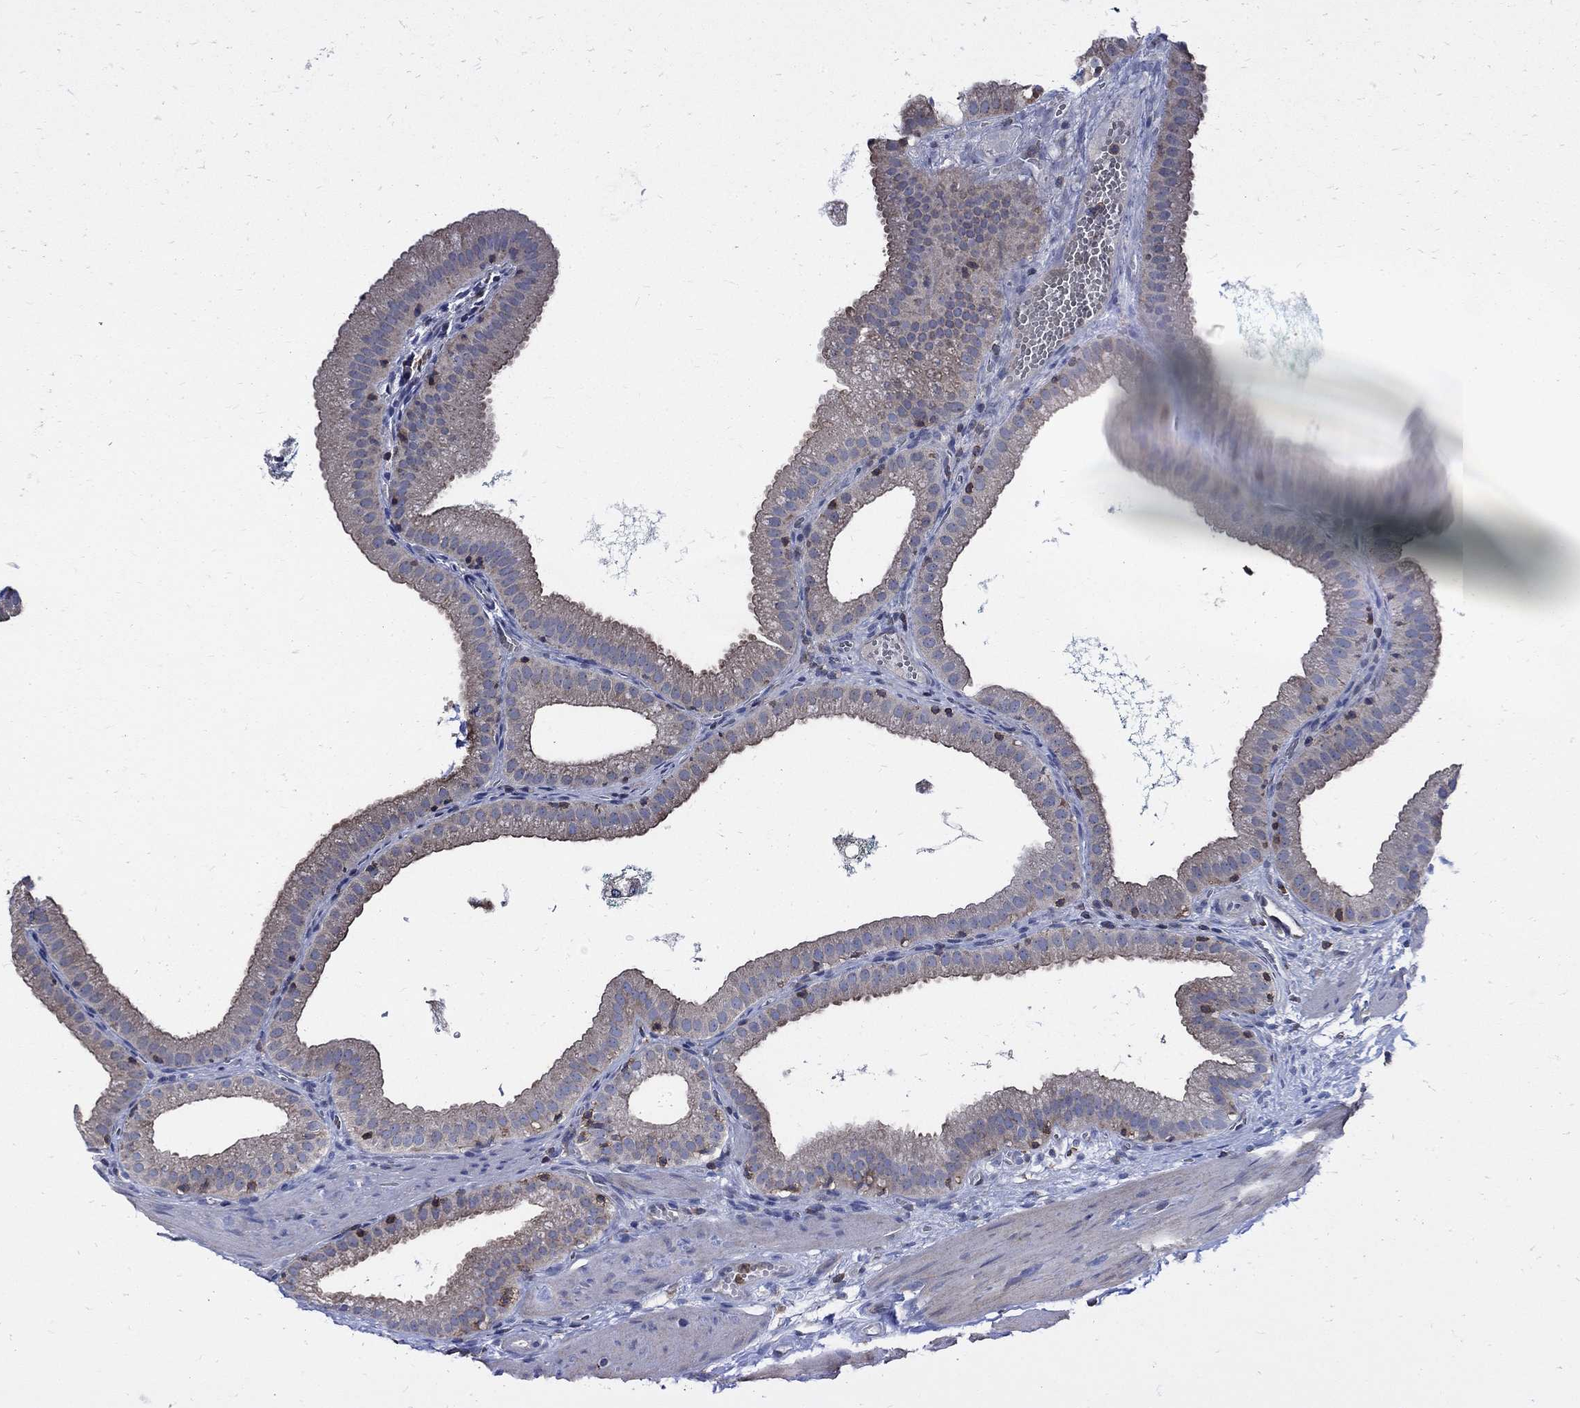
{"staining": {"intensity": "negative", "quantity": "none", "location": "none"}, "tissue": "gallbladder", "cell_type": "Glandular cells", "image_type": "normal", "snomed": [{"axis": "morphology", "description": "Normal tissue, NOS"}, {"axis": "topography", "description": "Gallbladder"}], "caption": "Photomicrograph shows no significant protein staining in glandular cells of normal gallbladder.", "gene": "AGAP2", "patient": {"sex": "male", "age": 67}}